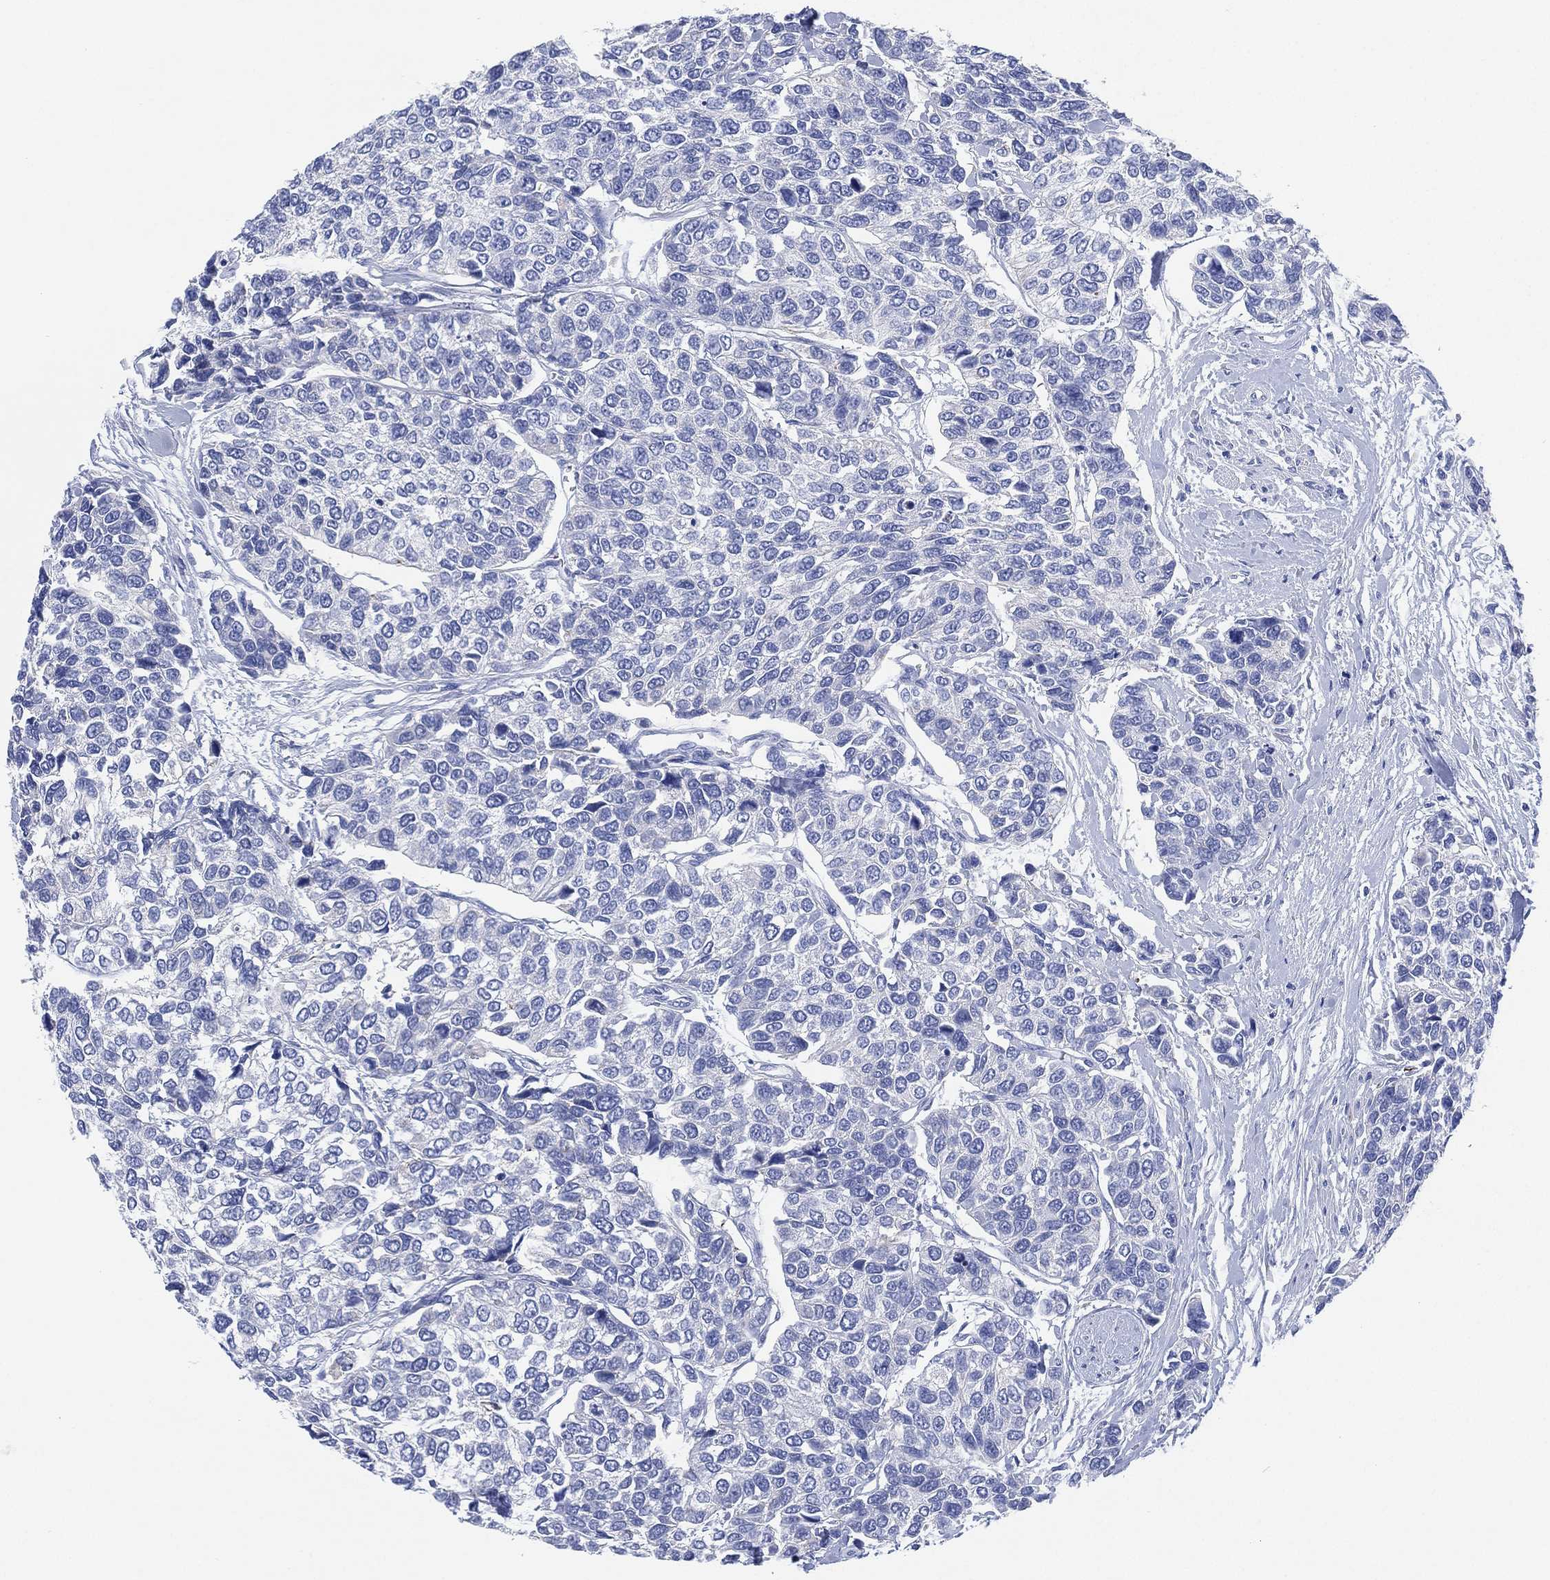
{"staining": {"intensity": "negative", "quantity": "none", "location": "none"}, "tissue": "urothelial cancer", "cell_type": "Tumor cells", "image_type": "cancer", "snomed": [{"axis": "morphology", "description": "Urothelial carcinoma, High grade"}, {"axis": "topography", "description": "Urinary bladder"}], "caption": "A histopathology image of human urothelial cancer is negative for staining in tumor cells. (DAB (3,3'-diaminobenzidine) IHC with hematoxylin counter stain).", "gene": "SLC9C2", "patient": {"sex": "male", "age": 77}}